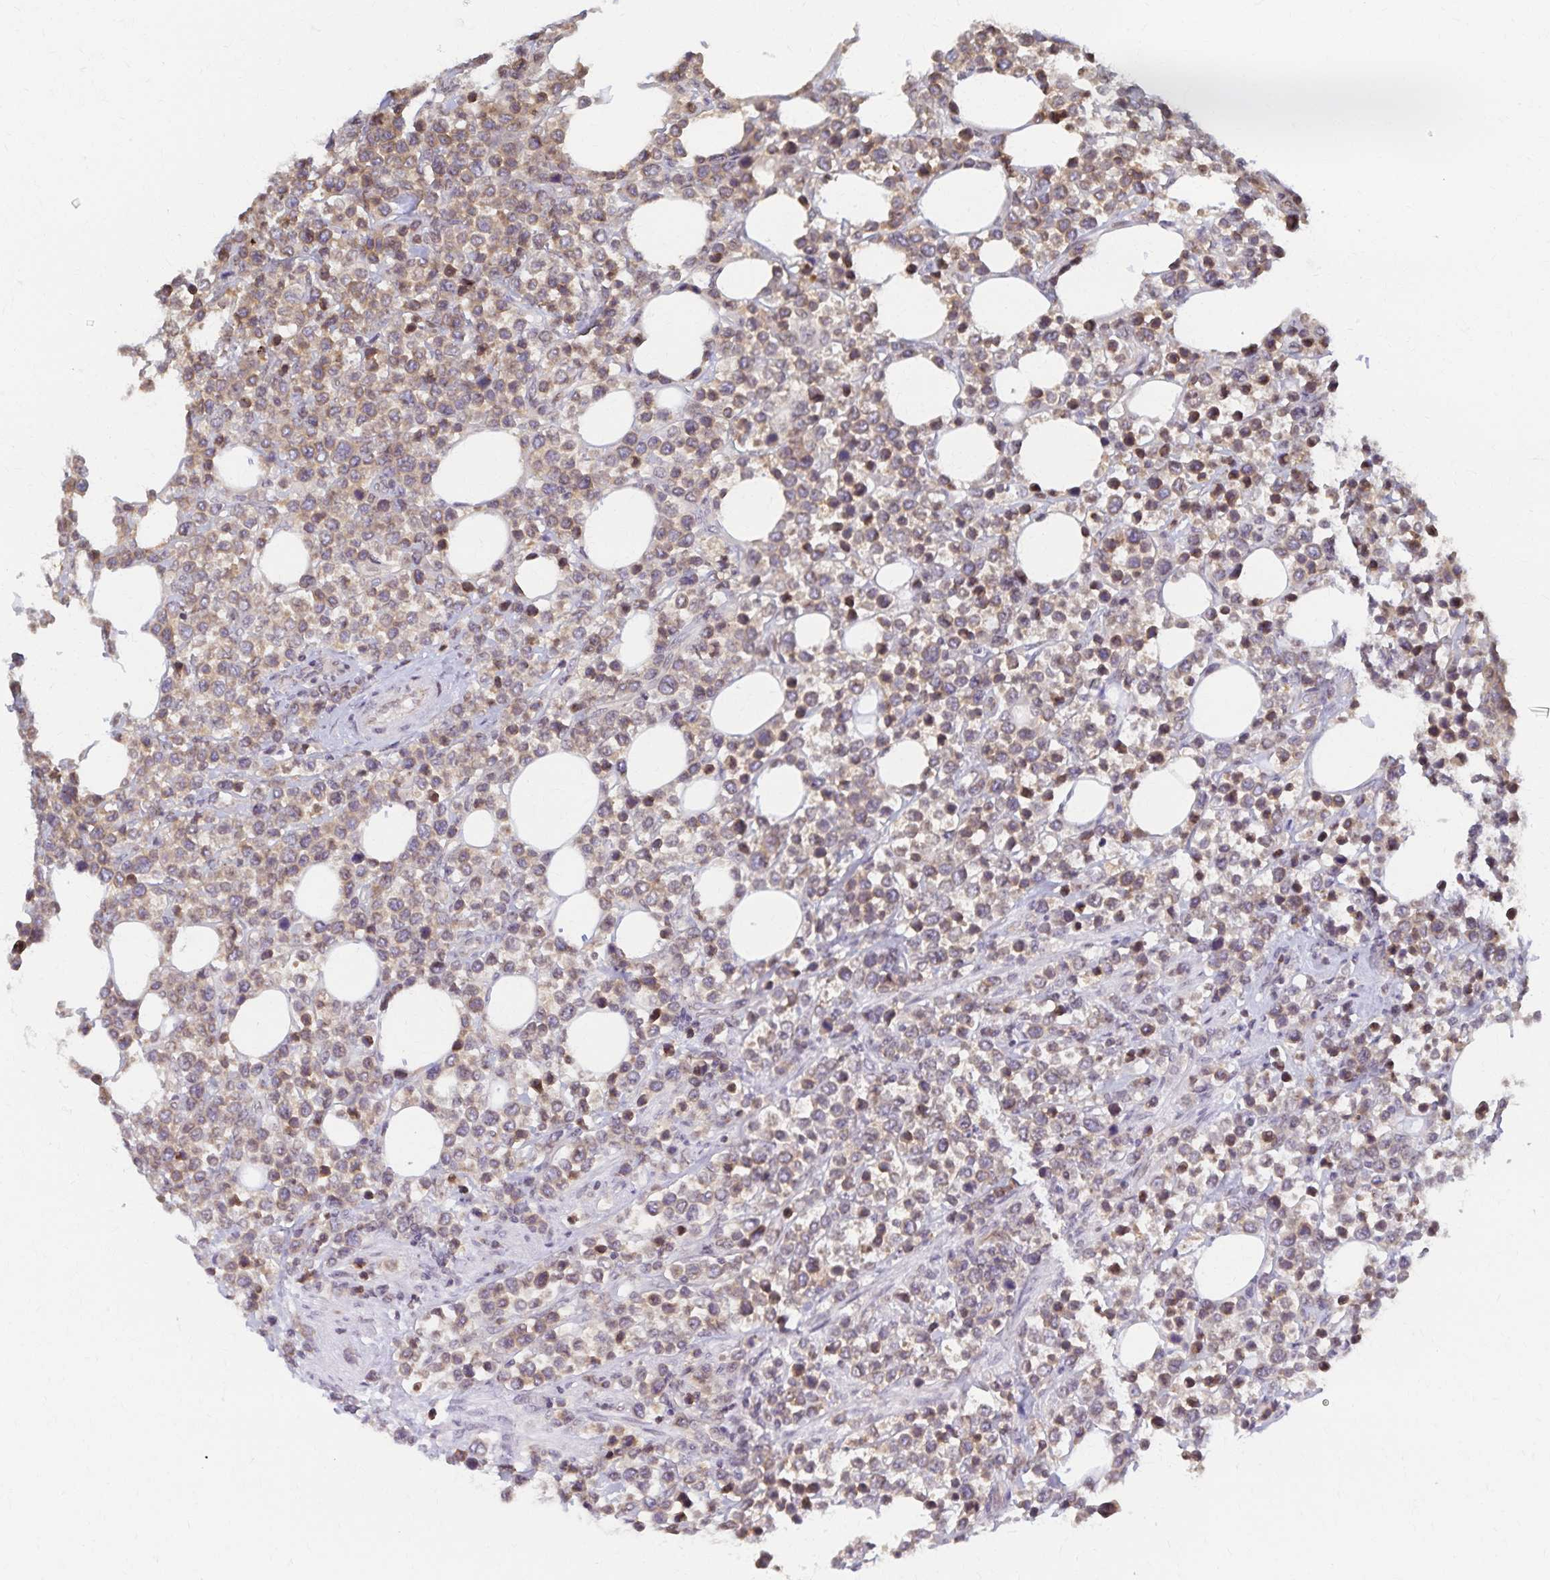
{"staining": {"intensity": "weak", "quantity": "25%-75%", "location": "cytoplasmic/membranous,nuclear"}, "tissue": "lymphoma", "cell_type": "Tumor cells", "image_type": "cancer", "snomed": [{"axis": "morphology", "description": "Malignant lymphoma, non-Hodgkin's type, High grade"}, {"axis": "topography", "description": "Soft tissue"}], "caption": "Weak cytoplasmic/membranous and nuclear expression is seen in about 25%-75% of tumor cells in lymphoma.", "gene": "RAB9B", "patient": {"sex": "female", "age": 56}}